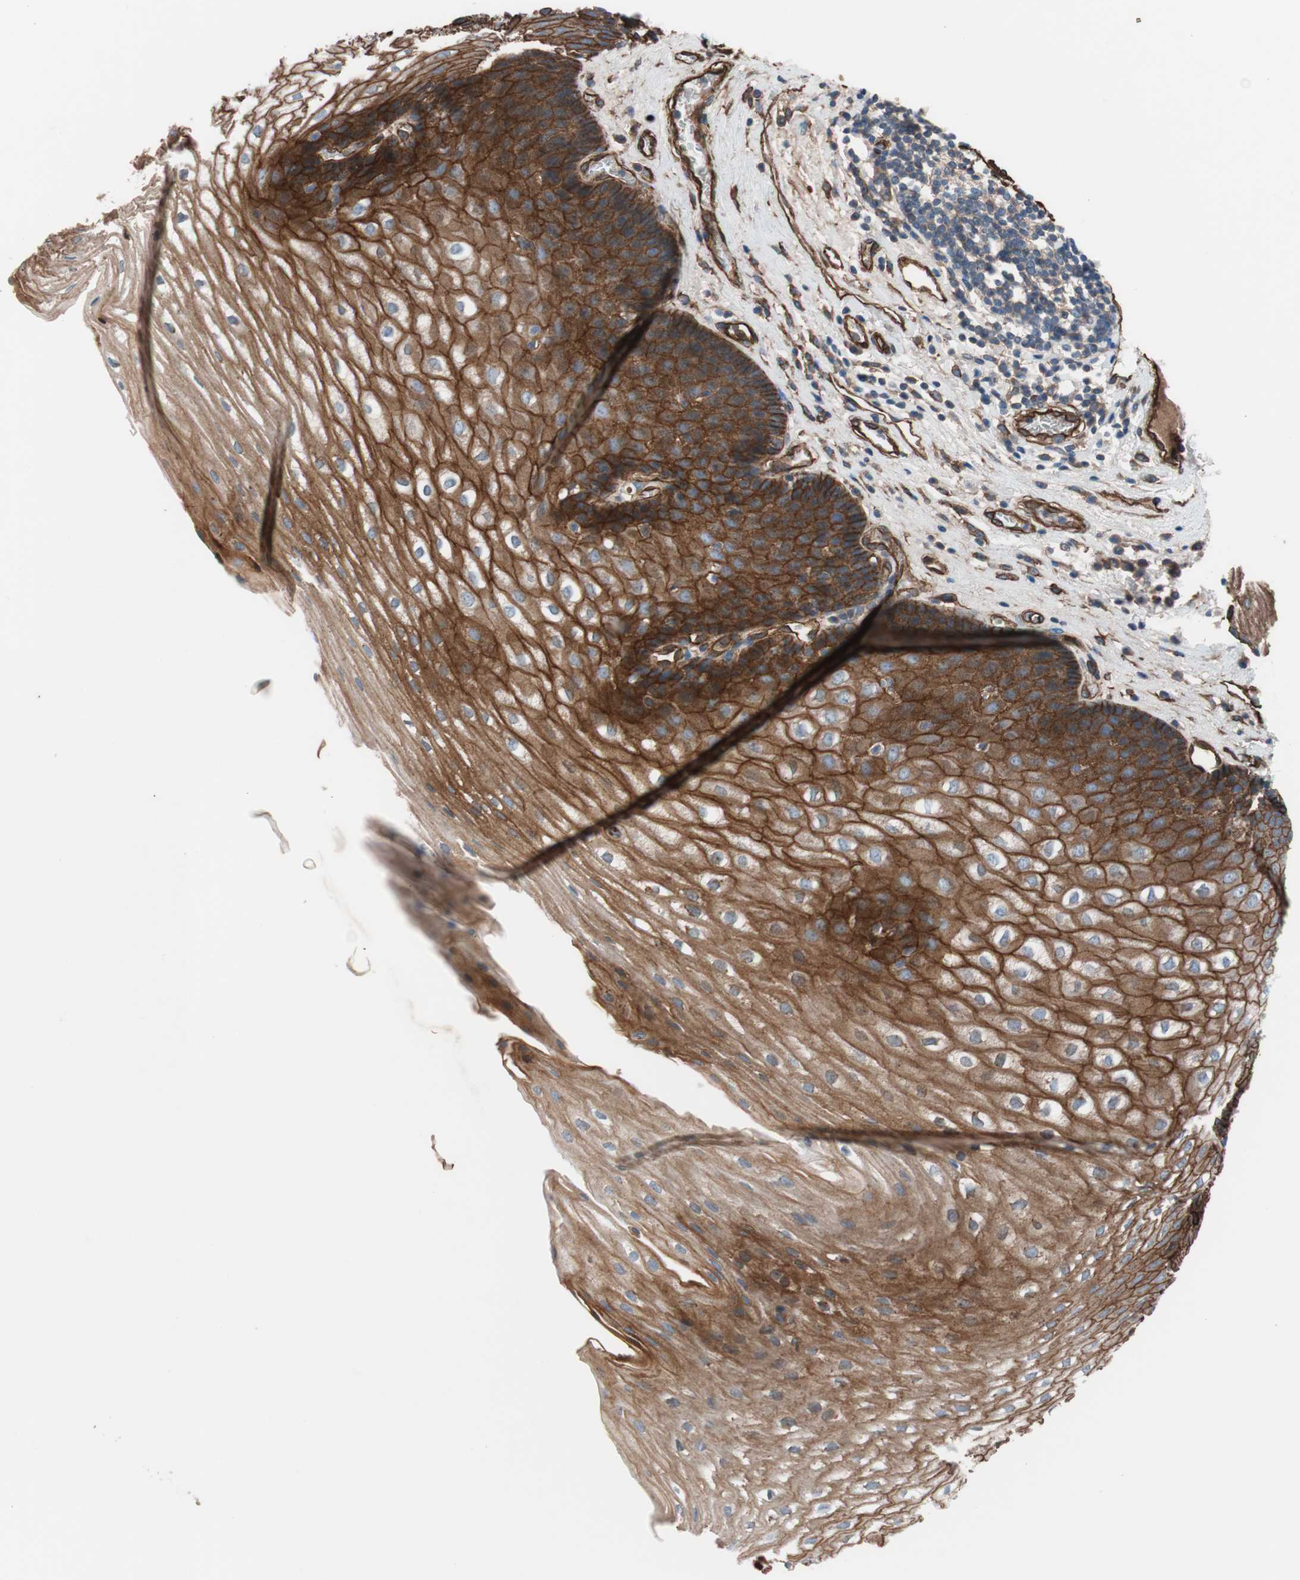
{"staining": {"intensity": "moderate", "quantity": ">75%", "location": "cytoplasmic/membranous"}, "tissue": "esophagus", "cell_type": "Squamous epithelial cells", "image_type": "normal", "snomed": [{"axis": "morphology", "description": "Normal tissue, NOS"}, {"axis": "topography", "description": "Esophagus"}], "caption": "Brown immunohistochemical staining in unremarkable esophagus shows moderate cytoplasmic/membranous staining in about >75% of squamous epithelial cells.", "gene": "SPINT1", "patient": {"sex": "male", "age": 48}}